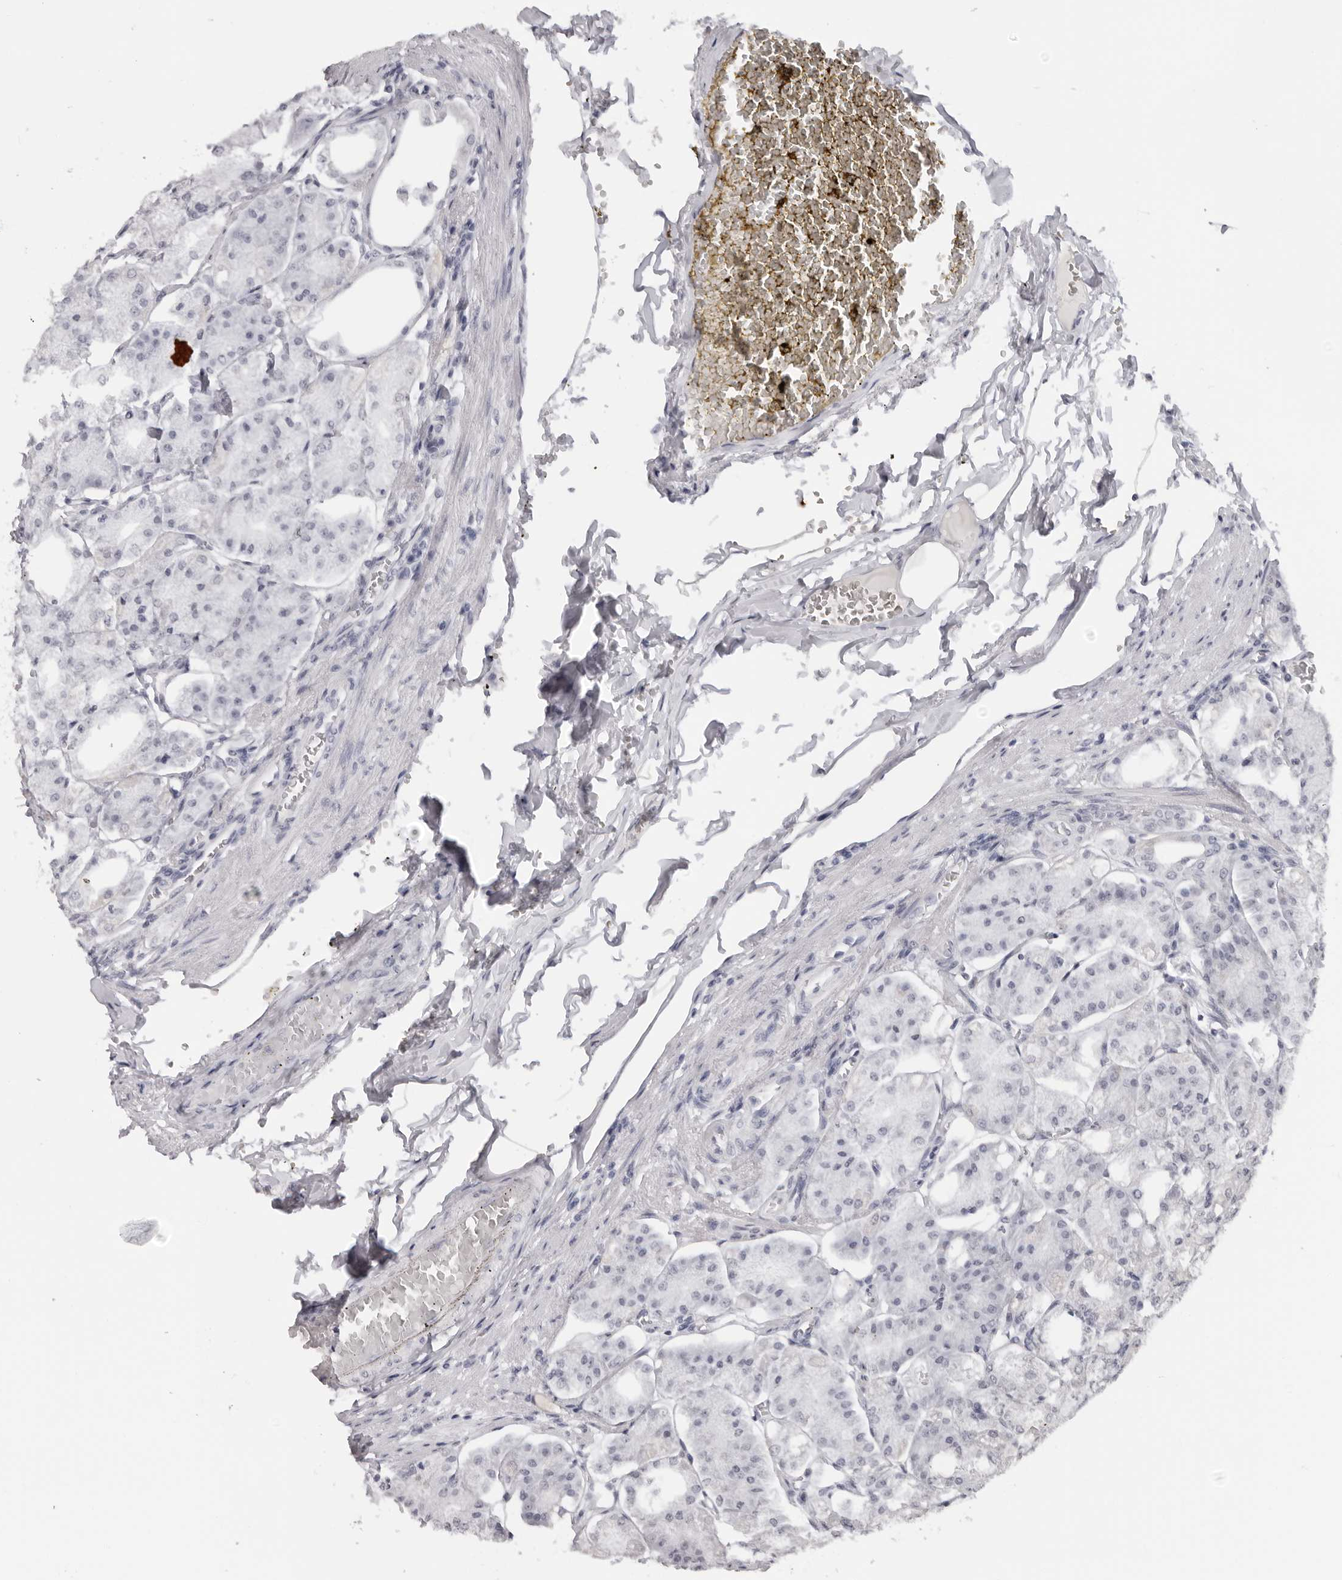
{"staining": {"intensity": "negative", "quantity": "none", "location": "none"}, "tissue": "stomach", "cell_type": "Glandular cells", "image_type": "normal", "snomed": [{"axis": "morphology", "description": "Normal tissue, NOS"}, {"axis": "topography", "description": "Stomach, lower"}], "caption": "Immunohistochemical staining of benign stomach exhibits no significant positivity in glandular cells. (DAB (3,3'-diaminobenzidine) IHC with hematoxylin counter stain).", "gene": "DNALI1", "patient": {"sex": "male", "age": 71}}